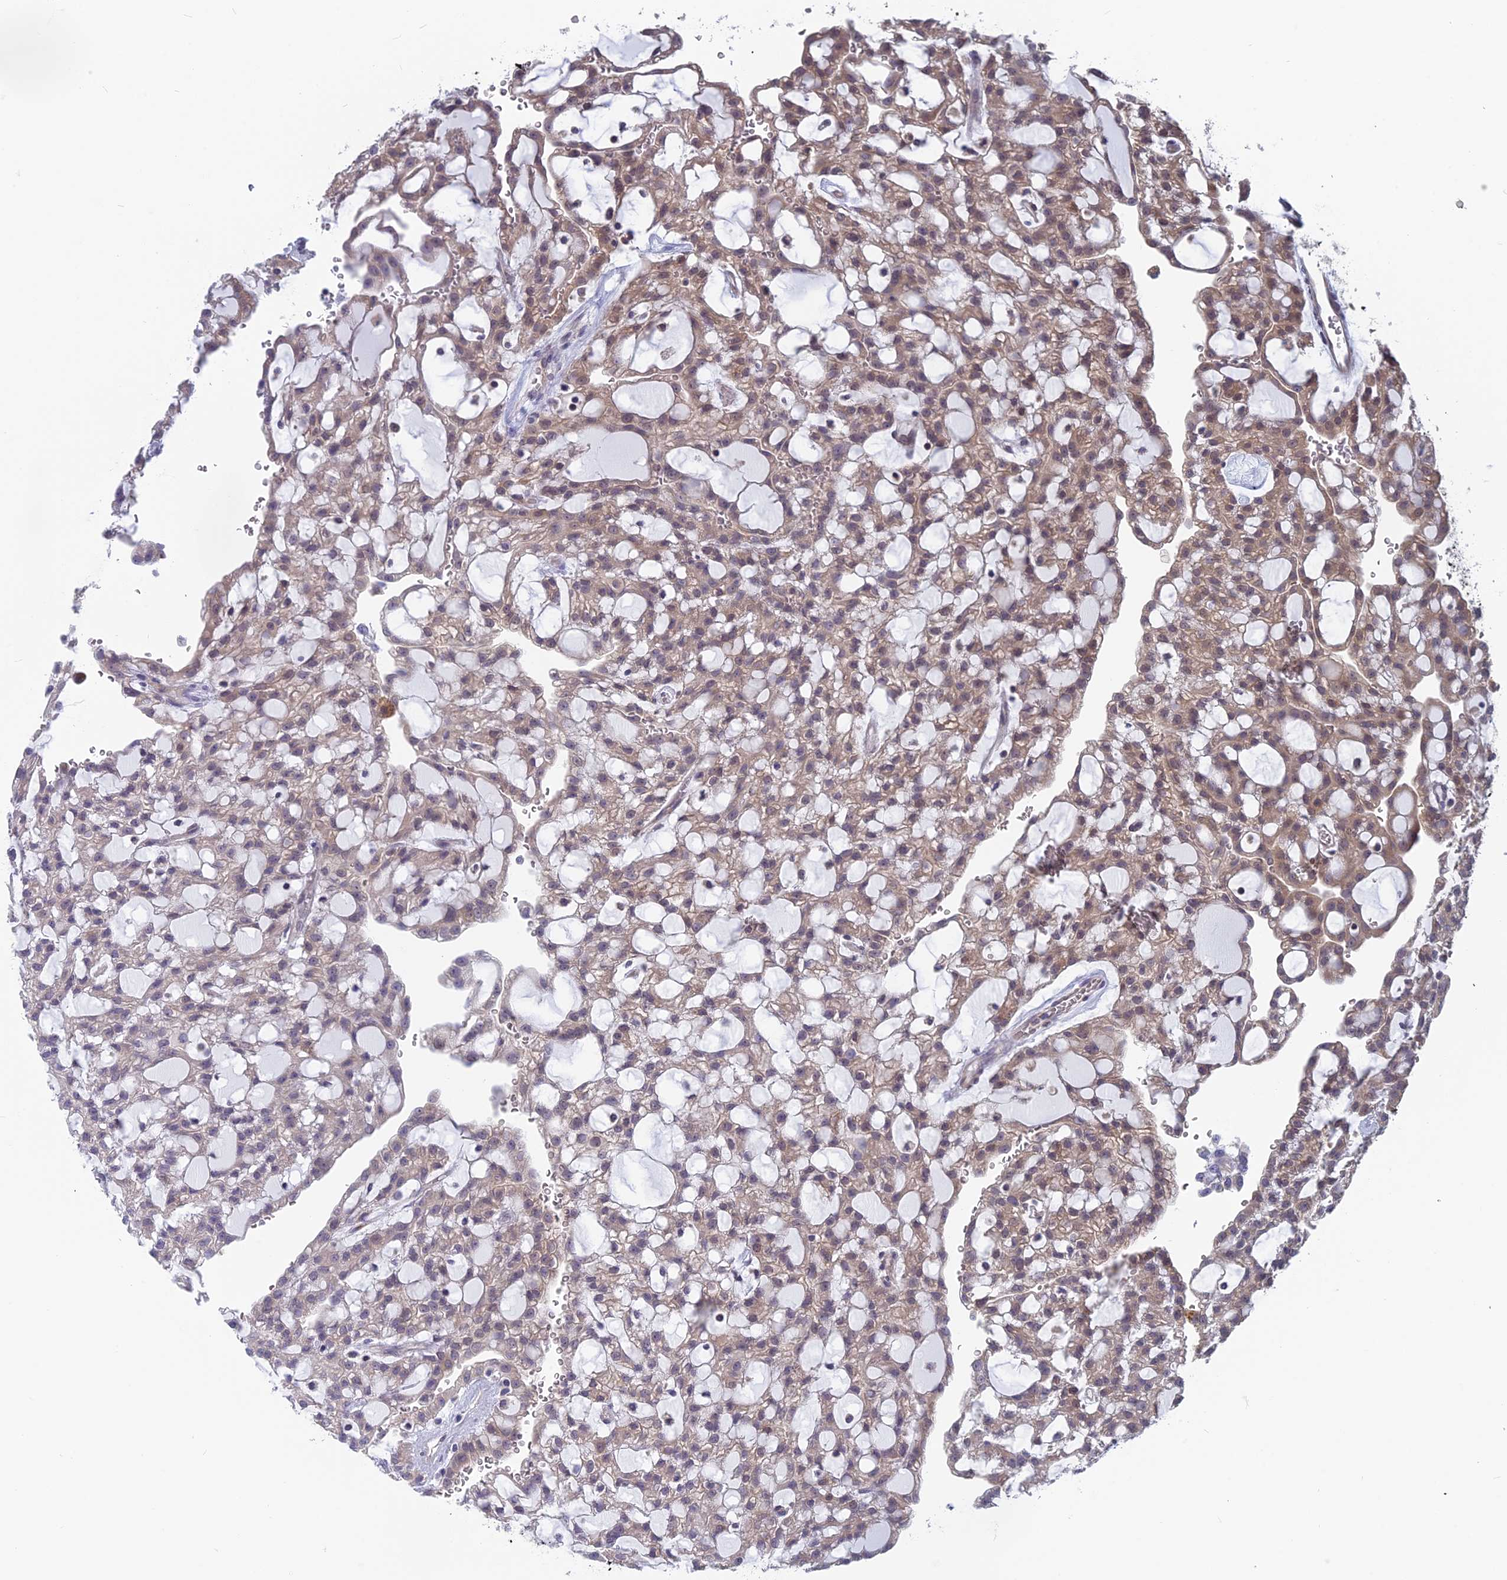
{"staining": {"intensity": "moderate", "quantity": "<25%", "location": "cytoplasmic/membranous"}, "tissue": "renal cancer", "cell_type": "Tumor cells", "image_type": "cancer", "snomed": [{"axis": "morphology", "description": "Adenocarcinoma, NOS"}, {"axis": "topography", "description": "Kidney"}], "caption": "IHC of human adenocarcinoma (renal) shows low levels of moderate cytoplasmic/membranous expression in approximately <25% of tumor cells.", "gene": "MRI1", "patient": {"sex": "male", "age": 63}}